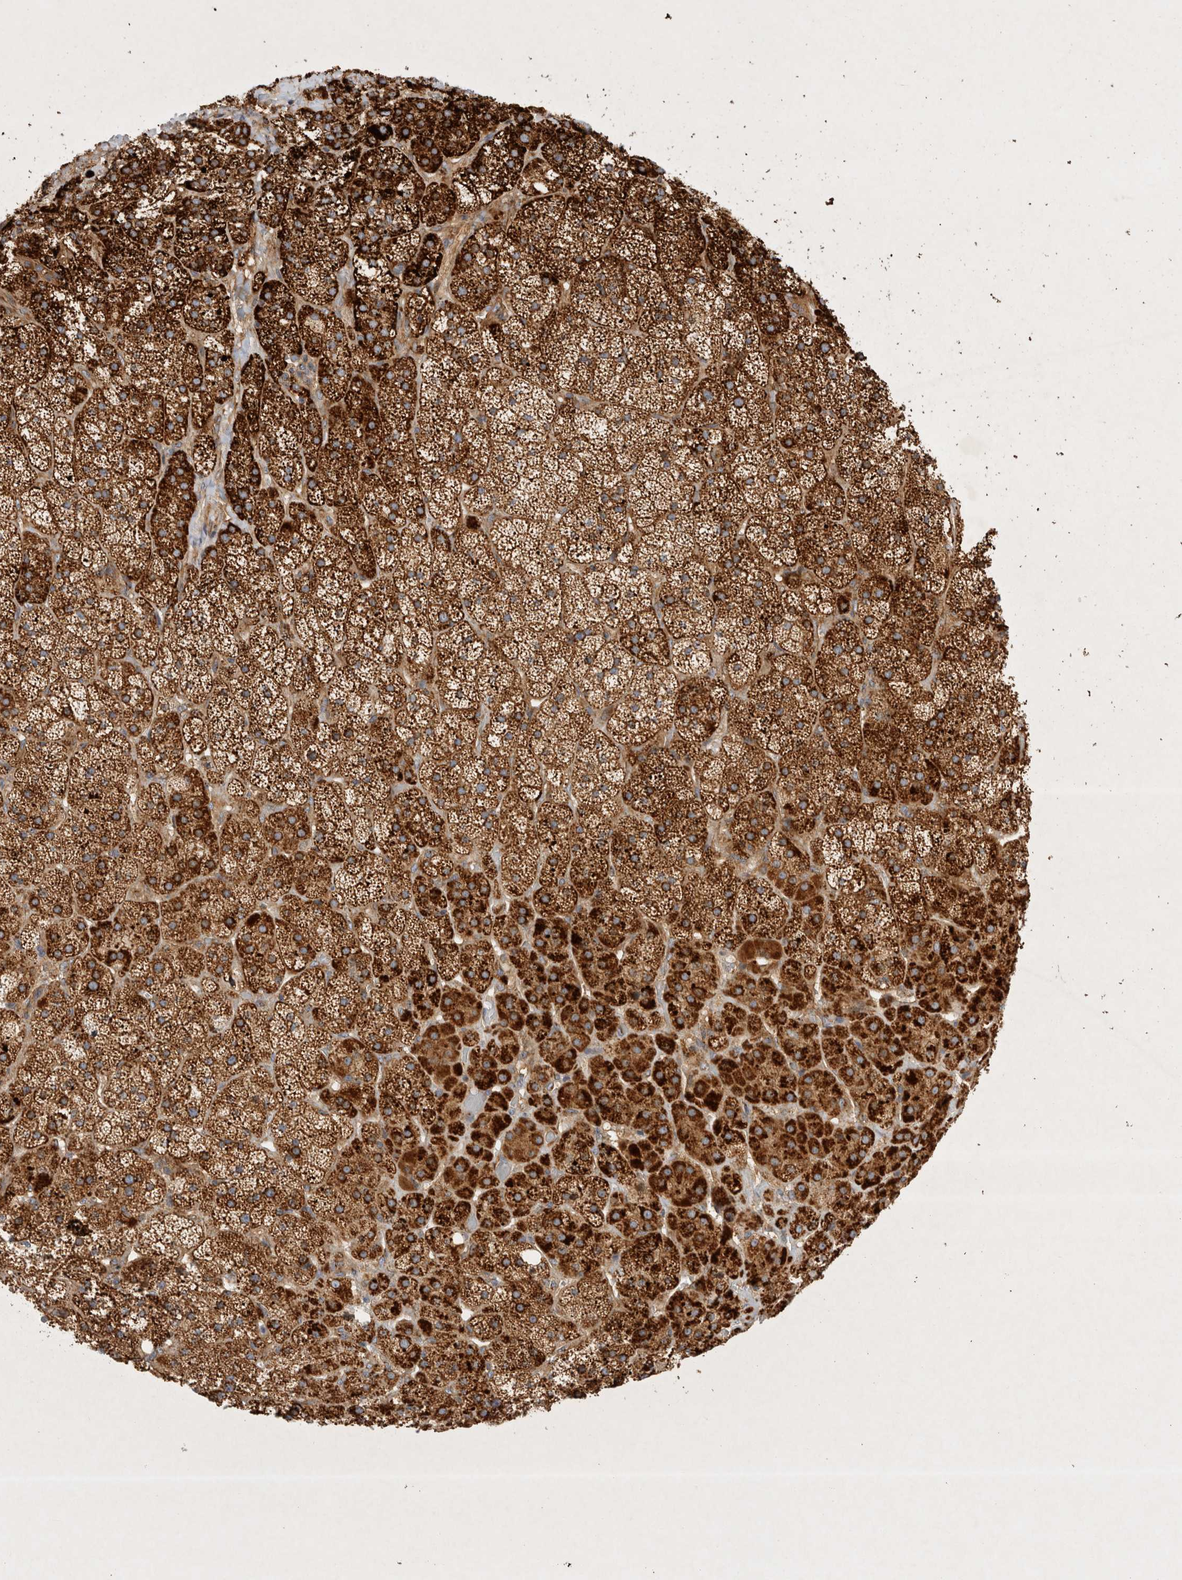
{"staining": {"intensity": "strong", "quantity": ">75%", "location": "cytoplasmic/membranous"}, "tissue": "adrenal gland", "cell_type": "Glandular cells", "image_type": "normal", "snomed": [{"axis": "morphology", "description": "Normal tissue, NOS"}, {"axis": "topography", "description": "Adrenal gland"}], "caption": "Strong cytoplasmic/membranous positivity for a protein is appreciated in approximately >75% of glandular cells of benign adrenal gland using immunohistochemistry.", "gene": "GPR150", "patient": {"sex": "male", "age": 57}}